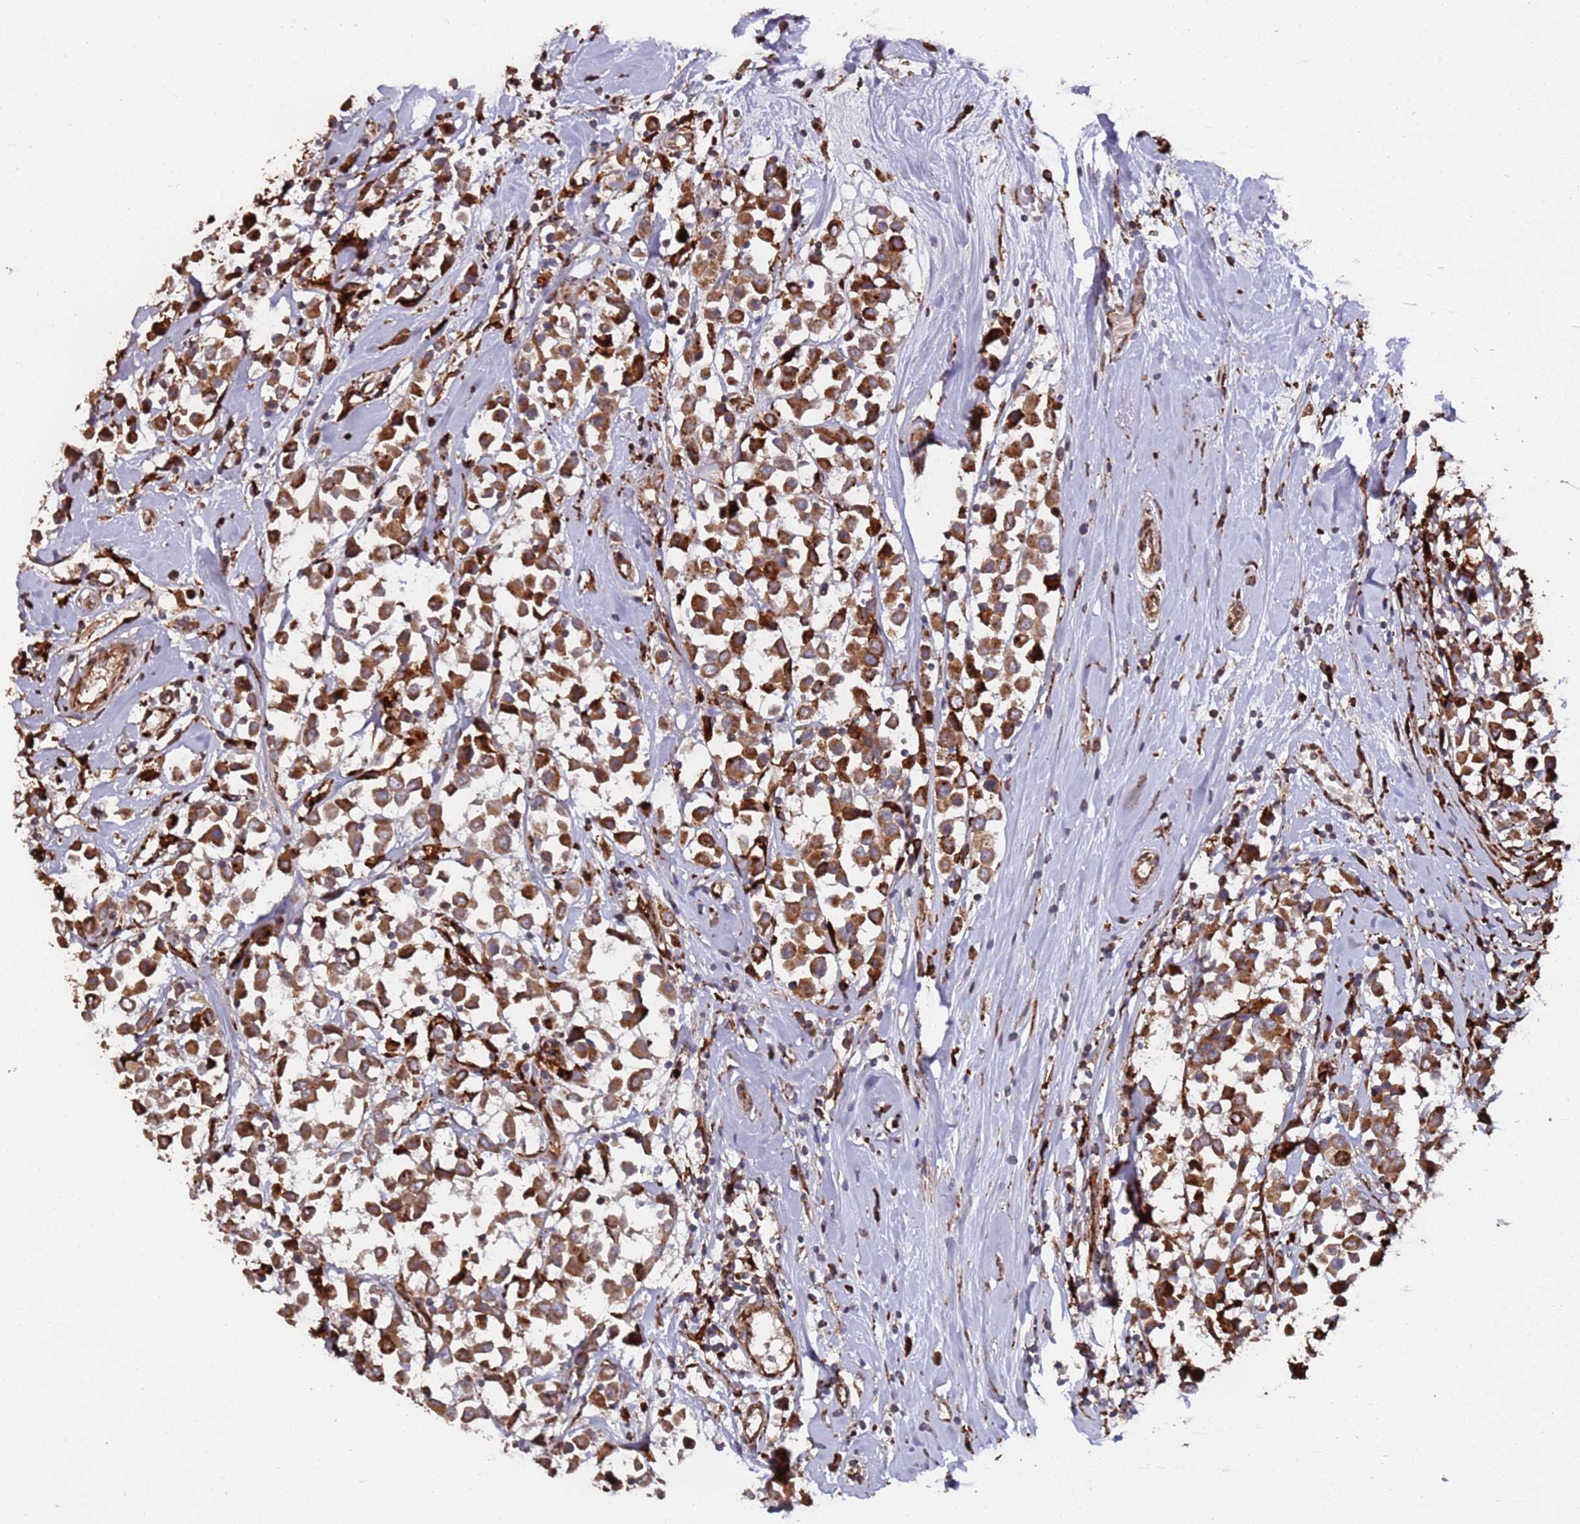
{"staining": {"intensity": "strong", "quantity": ">75%", "location": "cytoplasmic/membranous"}, "tissue": "breast cancer", "cell_type": "Tumor cells", "image_type": "cancer", "snomed": [{"axis": "morphology", "description": "Duct carcinoma"}, {"axis": "topography", "description": "Breast"}], "caption": "Immunohistochemistry (IHC) histopathology image of invasive ductal carcinoma (breast) stained for a protein (brown), which exhibits high levels of strong cytoplasmic/membranous expression in about >75% of tumor cells.", "gene": "LACC1", "patient": {"sex": "female", "age": 61}}